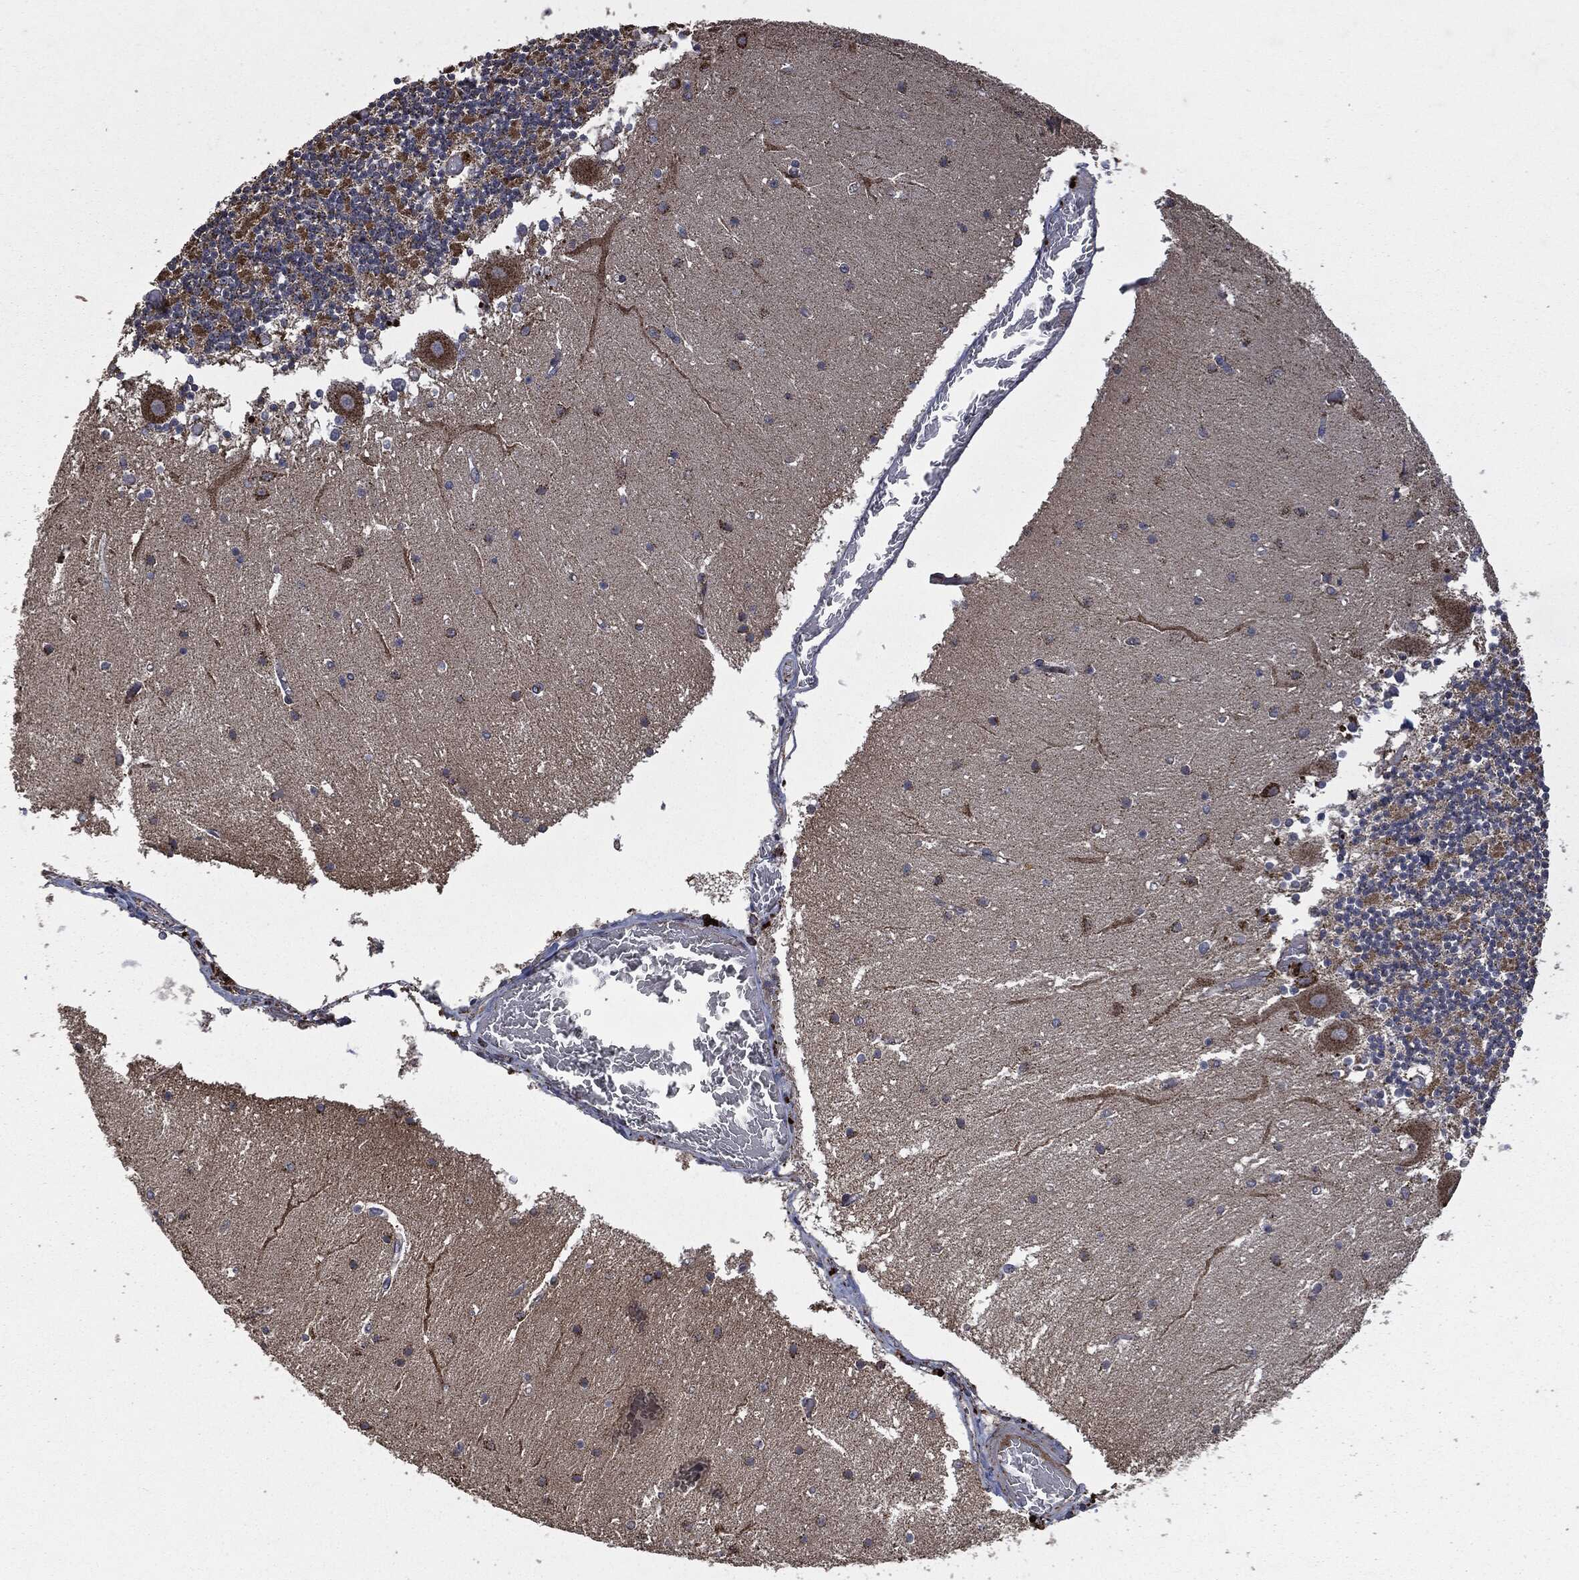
{"staining": {"intensity": "strong", "quantity": "<25%", "location": "cytoplasmic/membranous"}, "tissue": "cerebellum", "cell_type": "Cells in granular layer", "image_type": "normal", "snomed": [{"axis": "morphology", "description": "Normal tissue, NOS"}, {"axis": "topography", "description": "Cerebellum"}], "caption": "Protein expression by IHC displays strong cytoplasmic/membranous positivity in approximately <25% of cells in granular layer in benign cerebellum.", "gene": "RYK", "patient": {"sex": "female", "age": 28}}